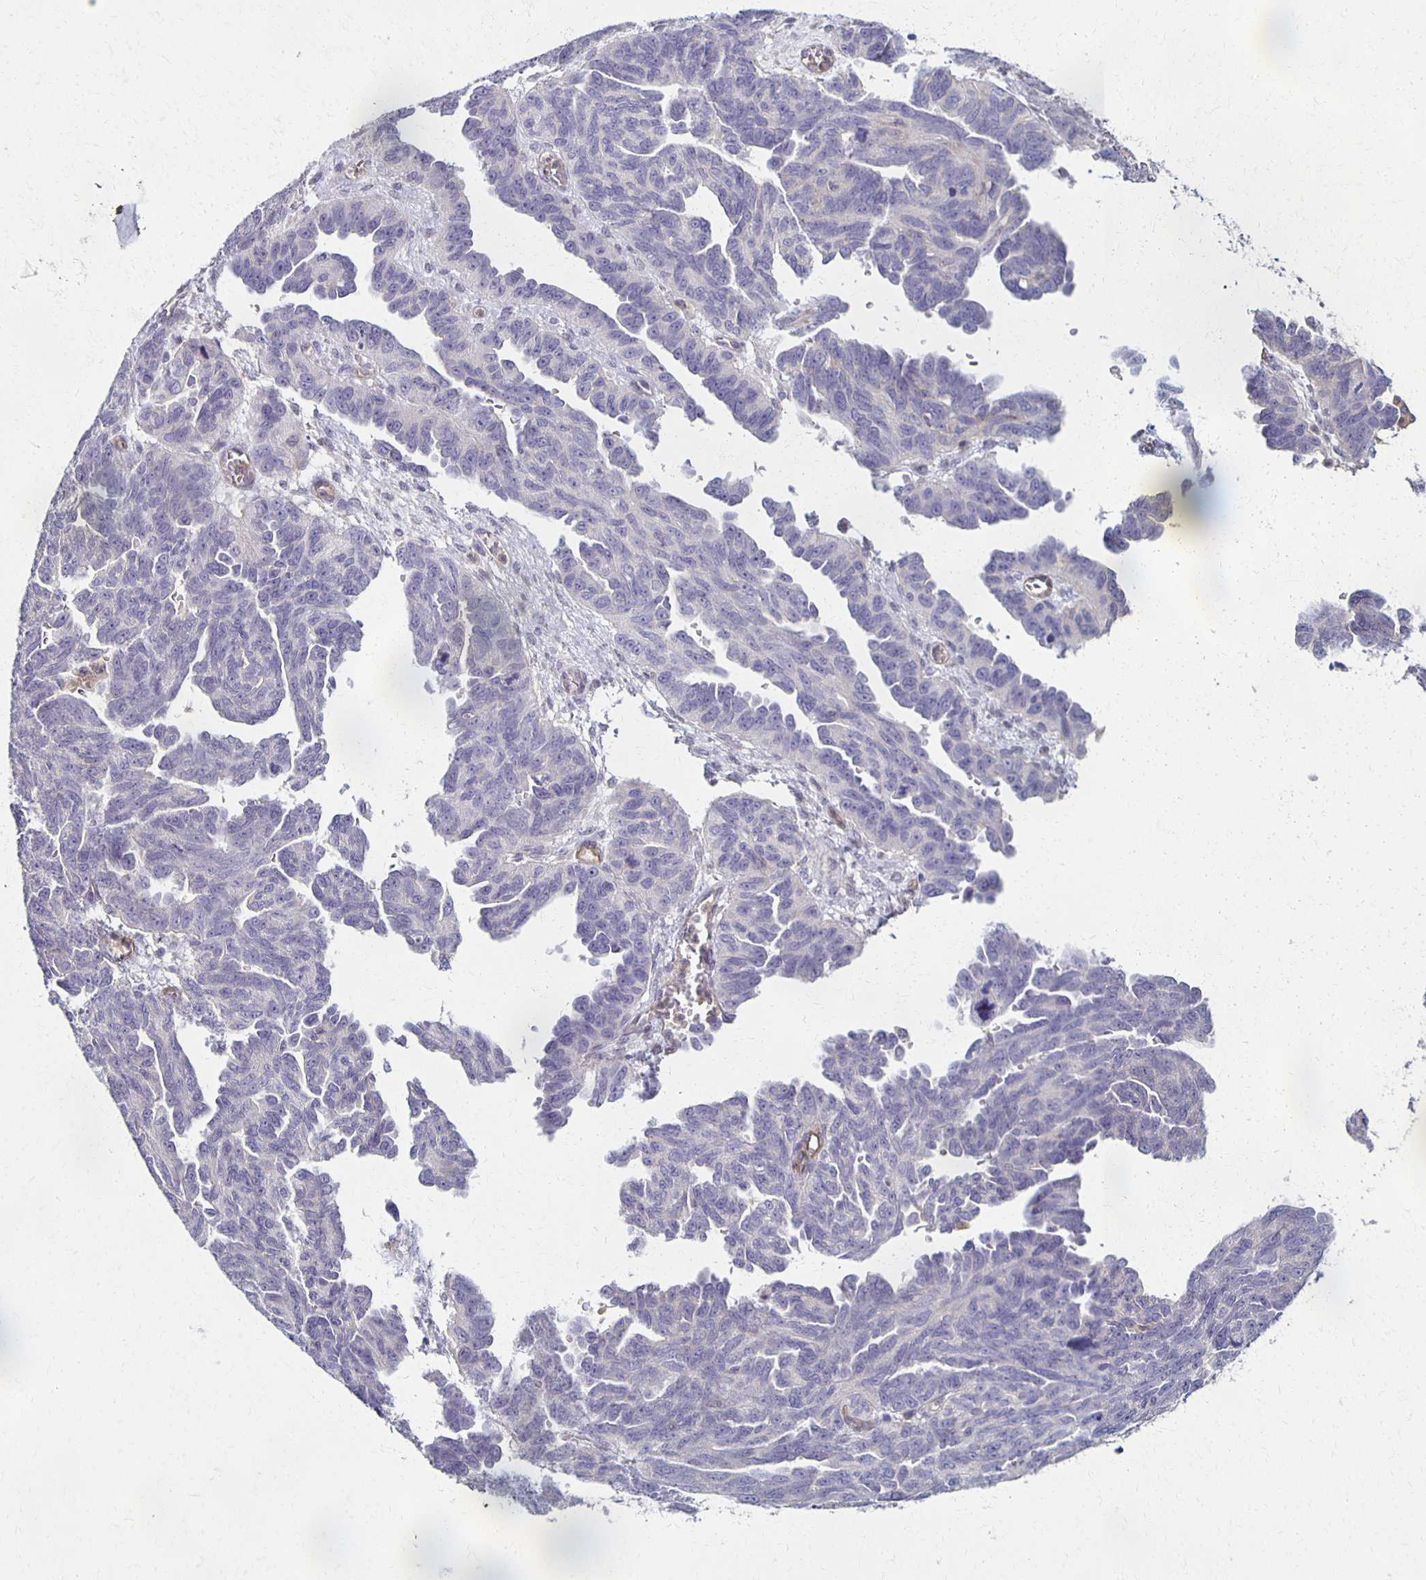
{"staining": {"intensity": "negative", "quantity": "none", "location": "none"}, "tissue": "ovarian cancer", "cell_type": "Tumor cells", "image_type": "cancer", "snomed": [{"axis": "morphology", "description": "Cystadenocarcinoma, serous, NOS"}, {"axis": "topography", "description": "Ovary"}], "caption": "A photomicrograph of ovarian cancer stained for a protein displays no brown staining in tumor cells.", "gene": "GPX4", "patient": {"sex": "female", "age": 64}}